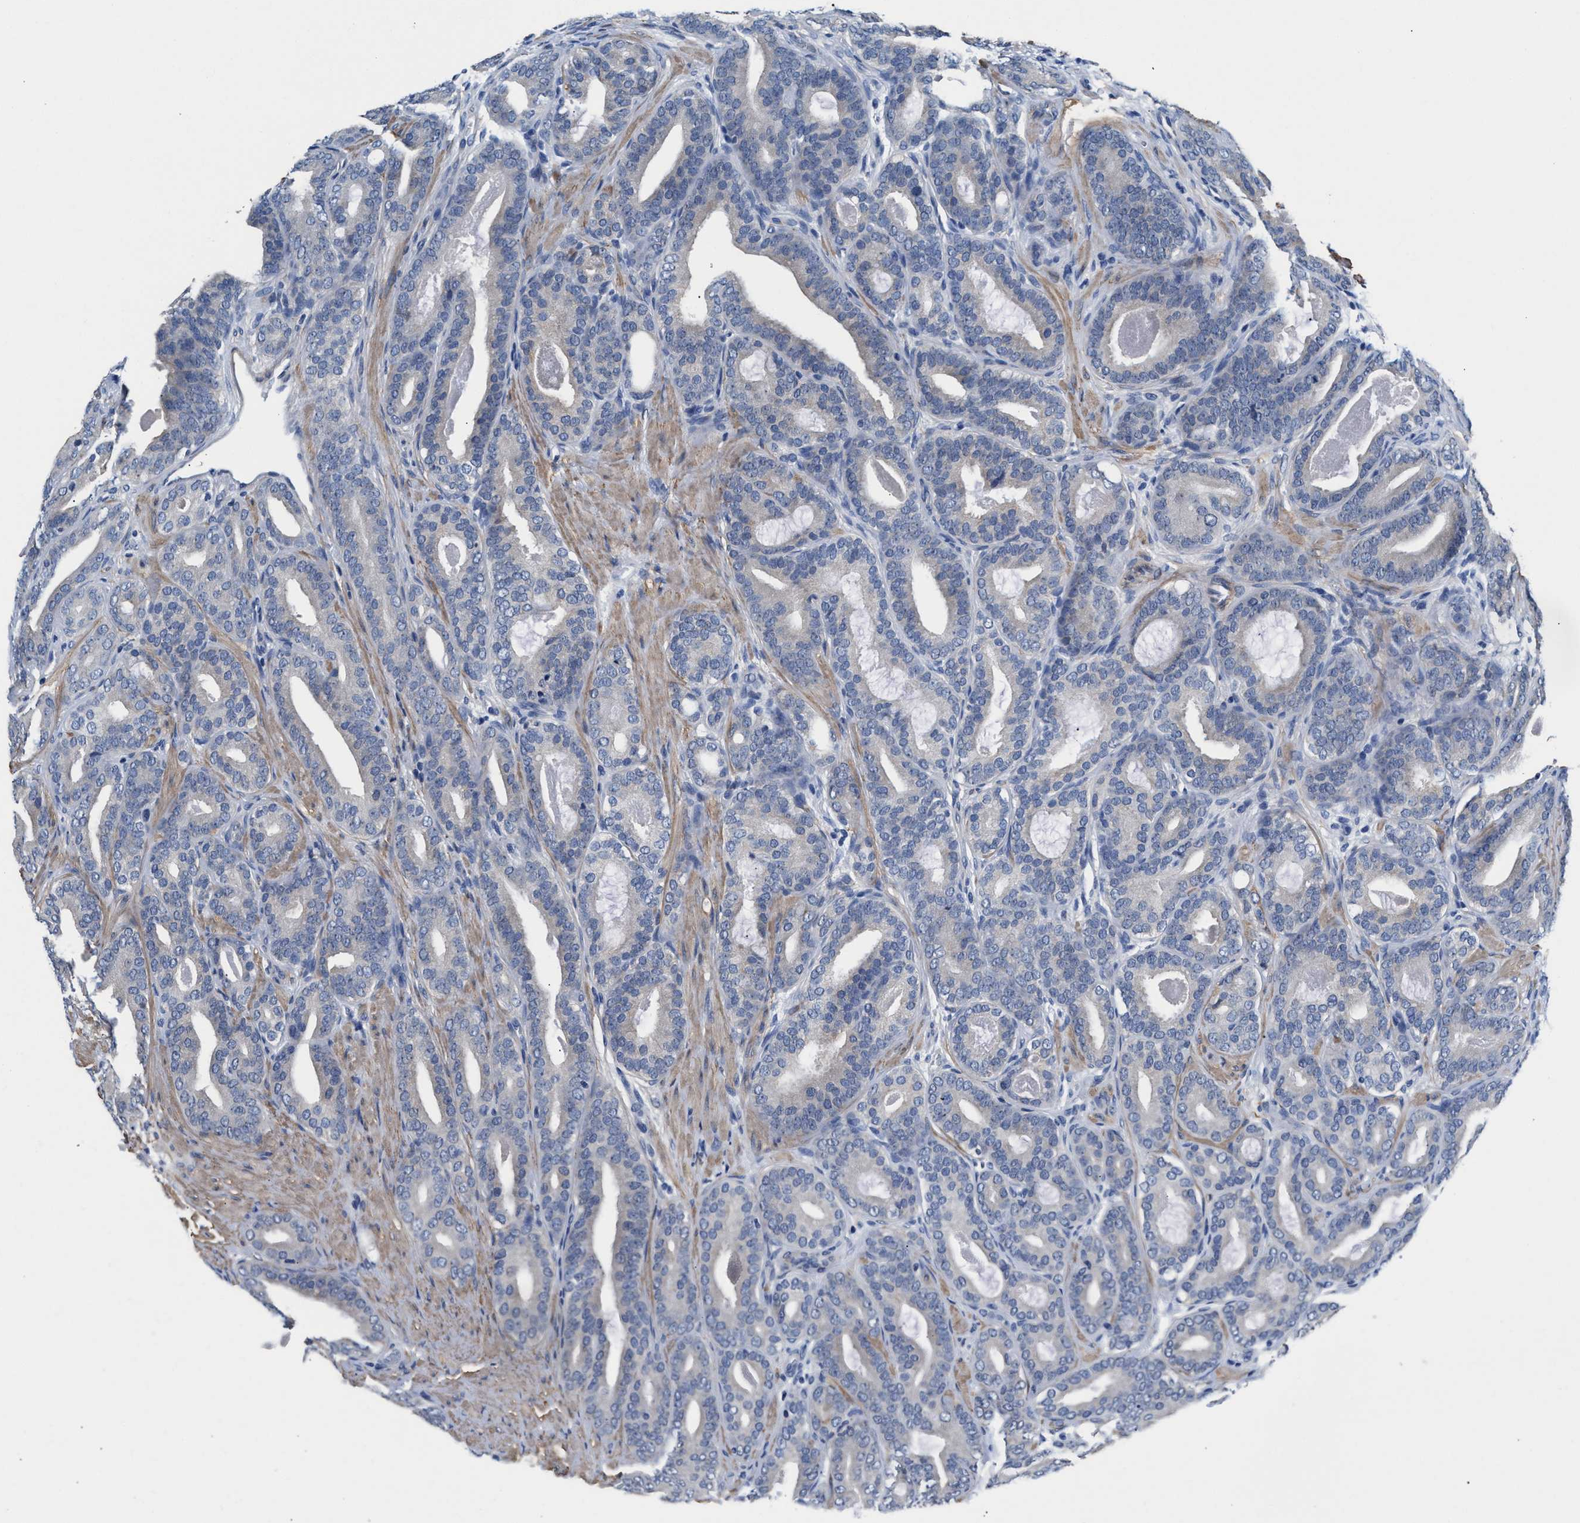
{"staining": {"intensity": "negative", "quantity": "none", "location": "none"}, "tissue": "prostate cancer", "cell_type": "Tumor cells", "image_type": "cancer", "snomed": [{"axis": "morphology", "description": "Adenocarcinoma, High grade"}, {"axis": "topography", "description": "Prostate"}], "caption": "High magnification brightfield microscopy of prostate high-grade adenocarcinoma stained with DAB (3,3'-diaminobenzidine) (brown) and counterstained with hematoxylin (blue): tumor cells show no significant expression.", "gene": "MYH3", "patient": {"sex": "male", "age": 60}}